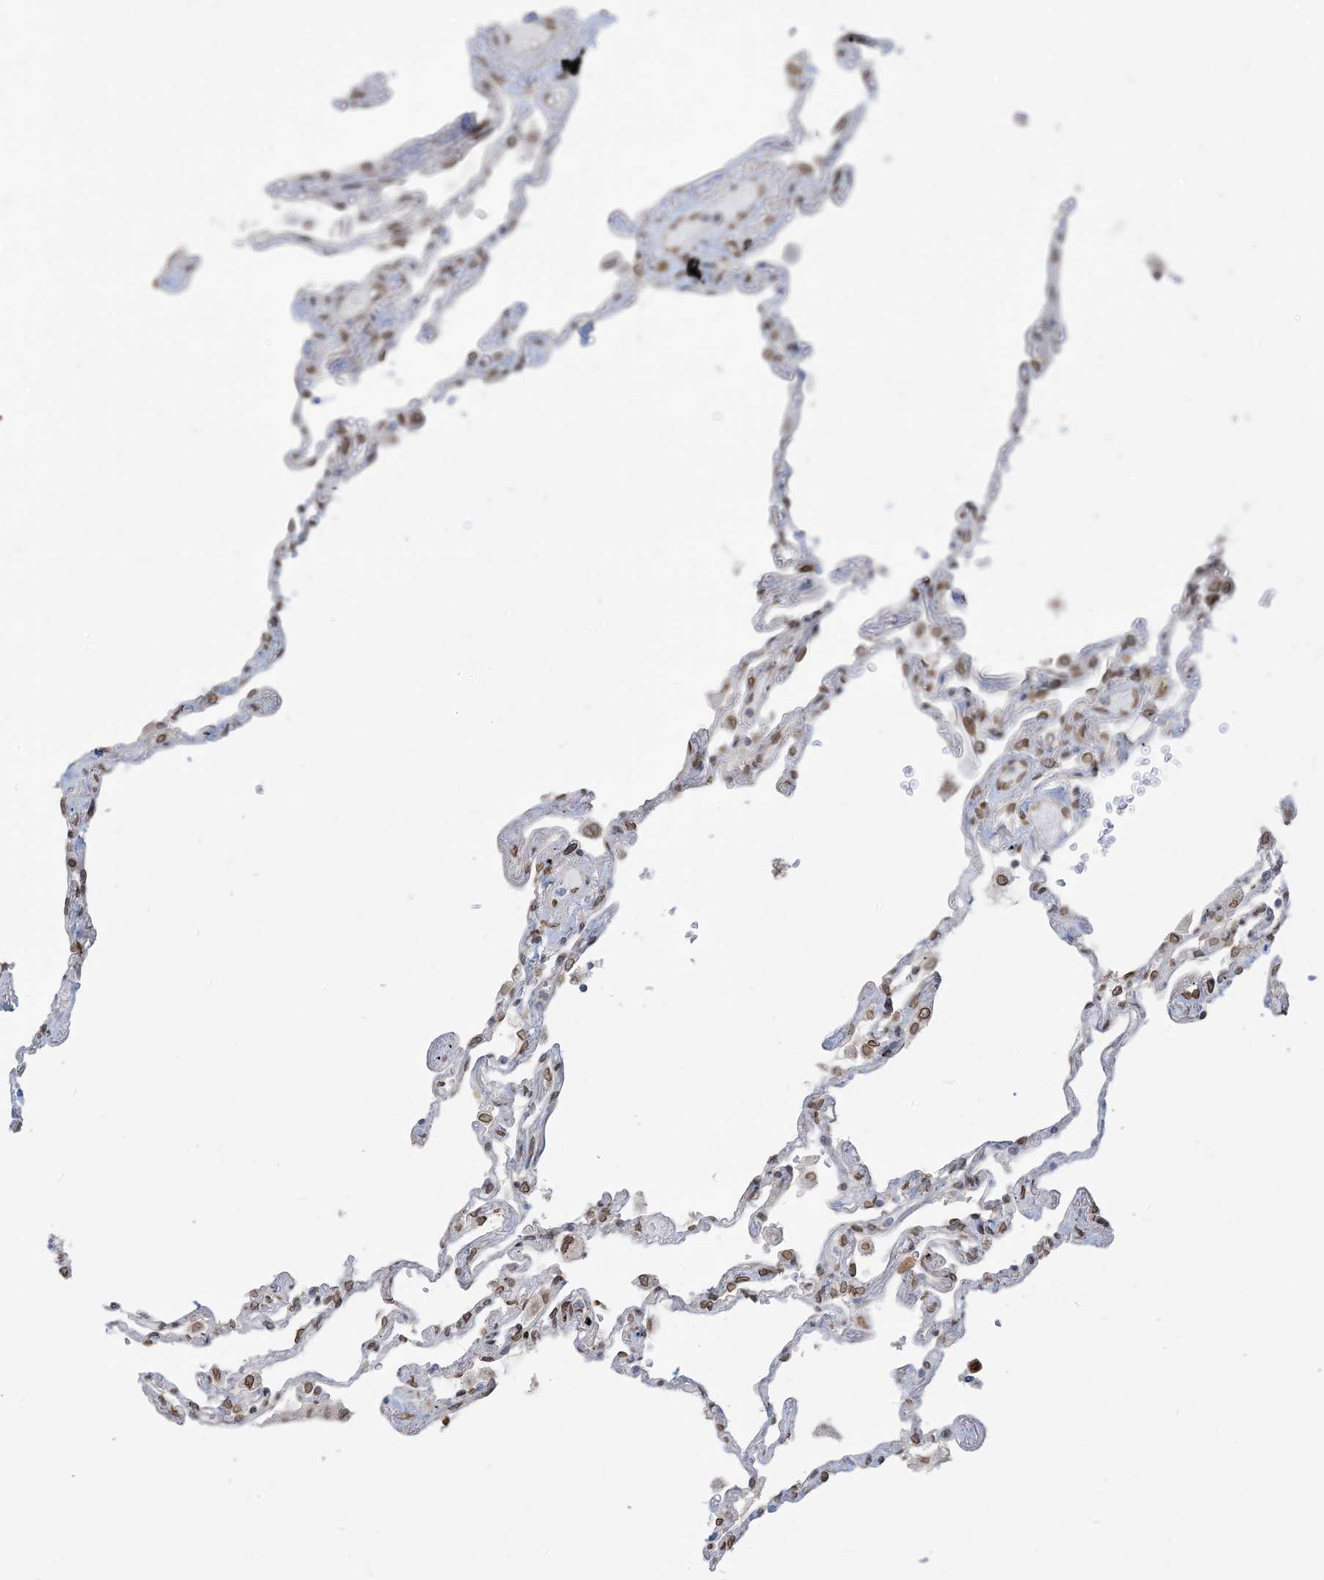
{"staining": {"intensity": "moderate", "quantity": "<25%", "location": "cytoplasmic/membranous,nuclear"}, "tissue": "lung", "cell_type": "Alveolar cells", "image_type": "normal", "snomed": [{"axis": "morphology", "description": "Normal tissue, NOS"}, {"axis": "topography", "description": "Lung"}], "caption": "Lung stained with immunohistochemistry reveals moderate cytoplasmic/membranous,nuclear positivity in approximately <25% of alveolar cells. The protein is stained brown, and the nuclei are stained in blue (DAB IHC with brightfield microscopy, high magnification).", "gene": "WWP1", "patient": {"sex": "female", "age": 67}}